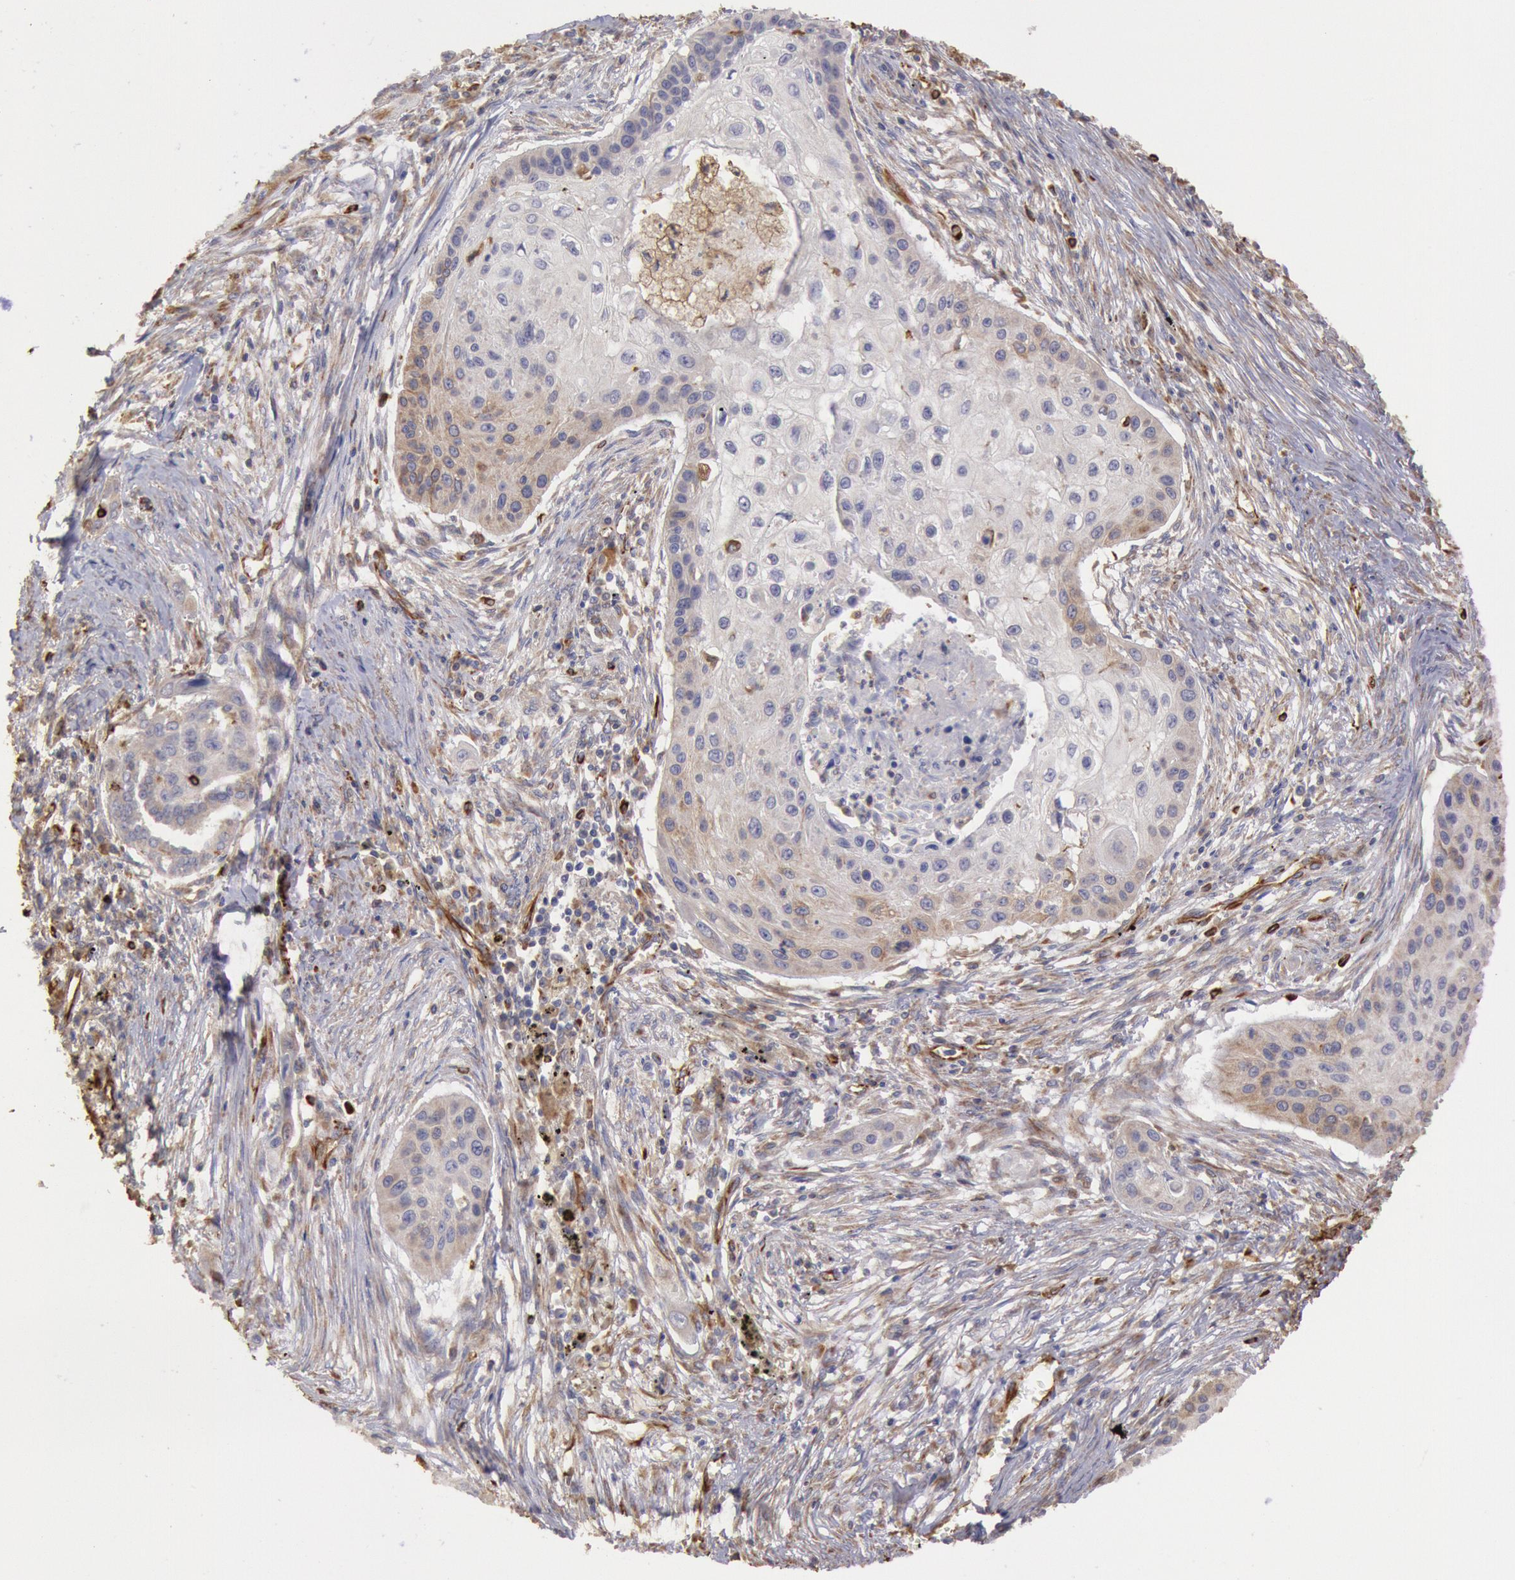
{"staining": {"intensity": "weak", "quantity": "<25%", "location": "cytoplasmic/membranous"}, "tissue": "lung cancer", "cell_type": "Tumor cells", "image_type": "cancer", "snomed": [{"axis": "morphology", "description": "Squamous cell carcinoma, NOS"}, {"axis": "topography", "description": "Lung"}], "caption": "Tumor cells show no significant staining in lung cancer (squamous cell carcinoma).", "gene": "RNF139", "patient": {"sex": "male", "age": 71}}